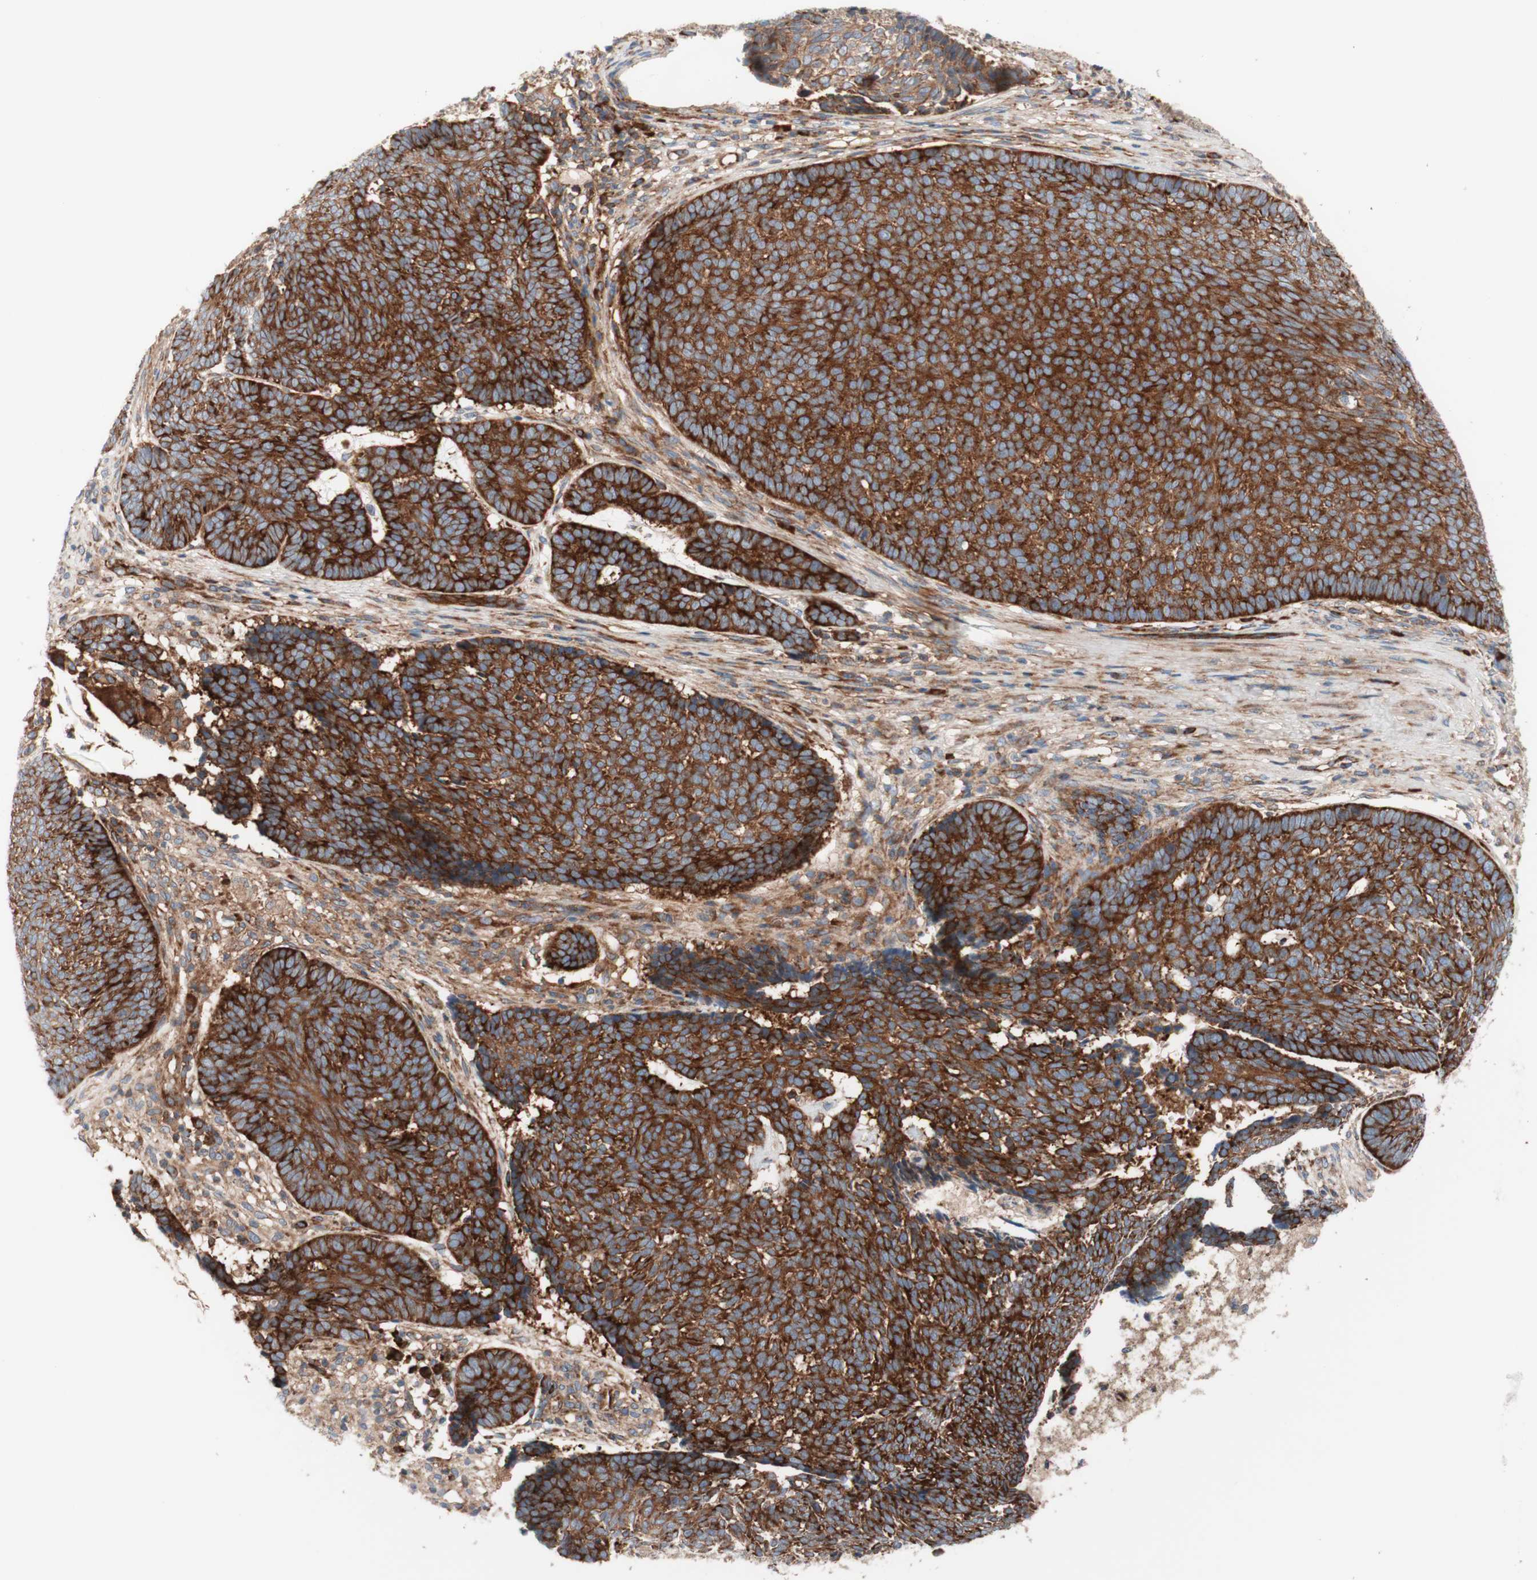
{"staining": {"intensity": "strong", "quantity": ">75%", "location": "cytoplasmic/membranous"}, "tissue": "skin cancer", "cell_type": "Tumor cells", "image_type": "cancer", "snomed": [{"axis": "morphology", "description": "Basal cell carcinoma"}, {"axis": "topography", "description": "Skin"}], "caption": "Protein expression analysis of human skin cancer reveals strong cytoplasmic/membranous staining in about >75% of tumor cells.", "gene": "CCN4", "patient": {"sex": "male", "age": 84}}